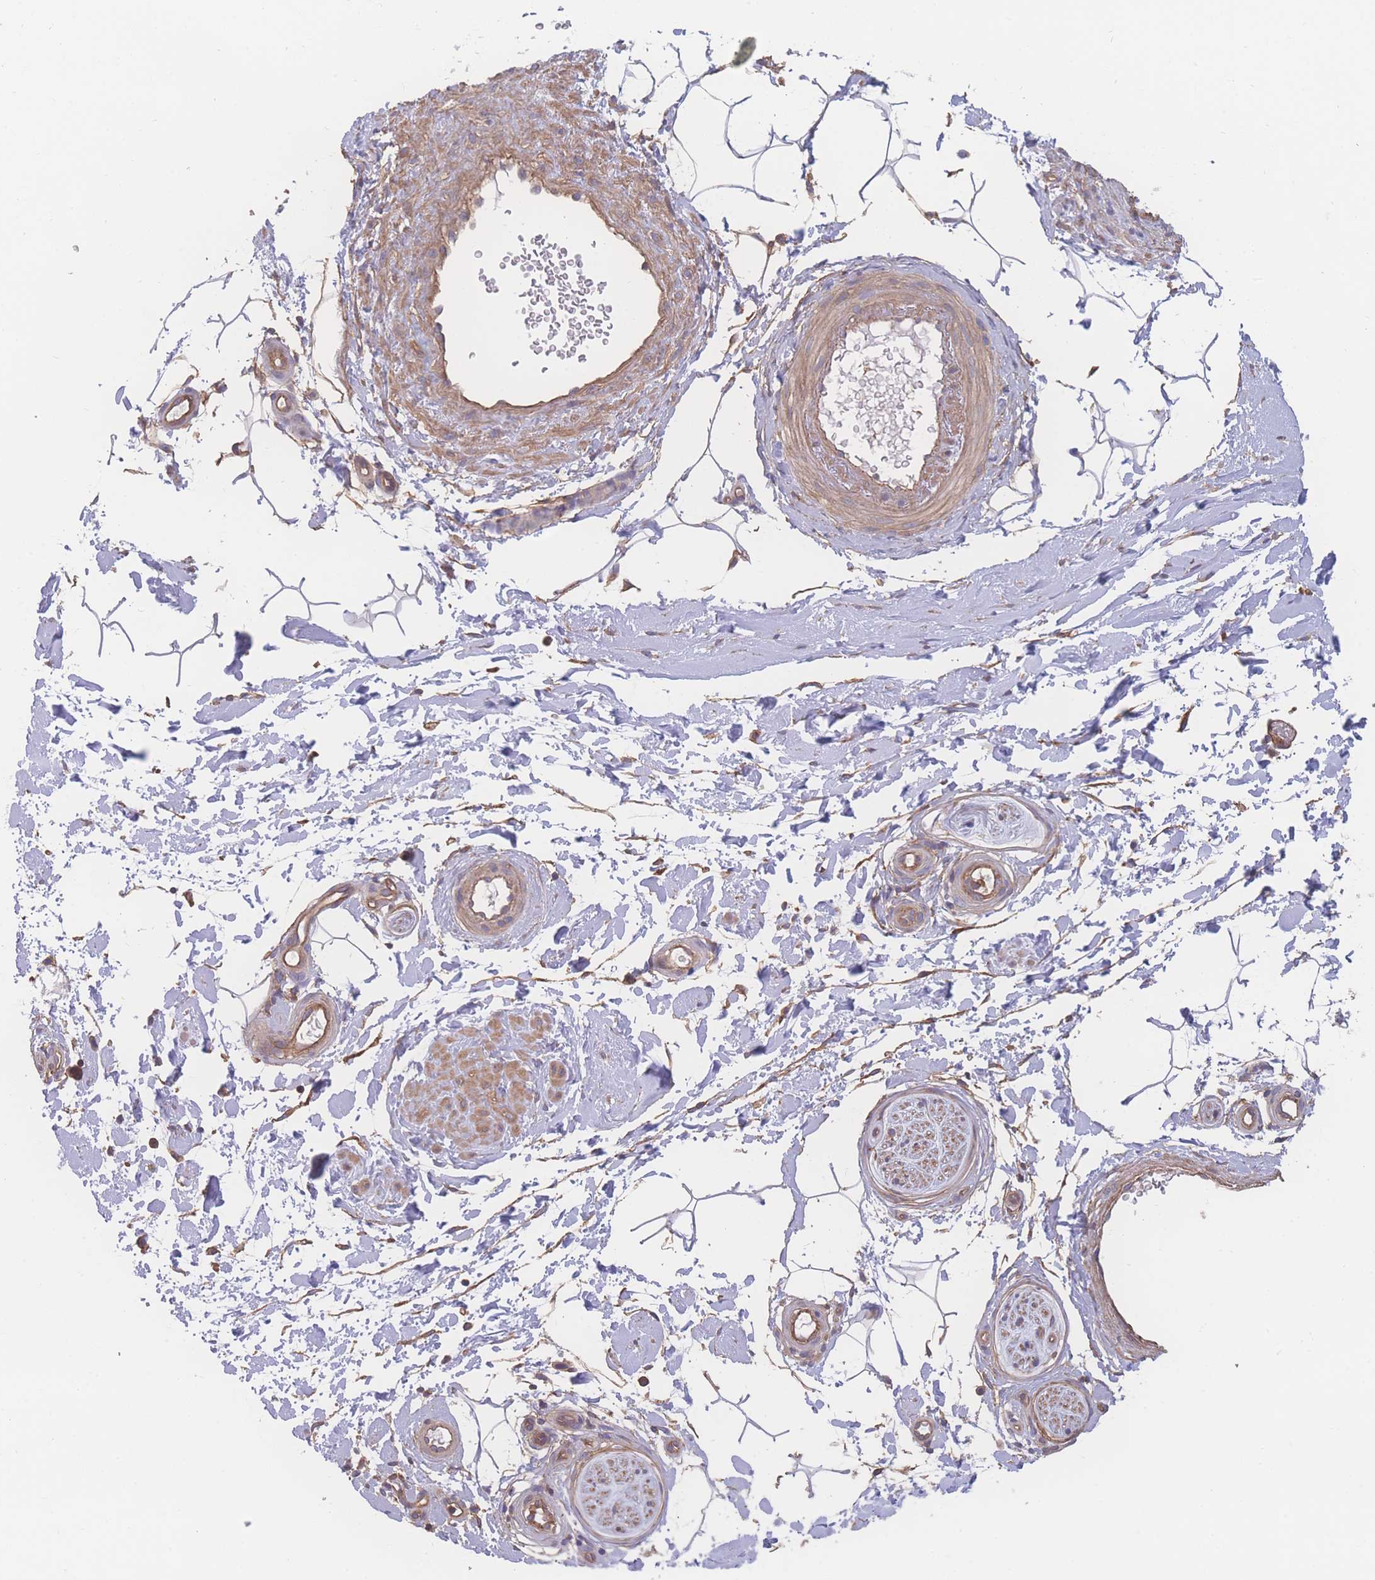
{"staining": {"intensity": "negative", "quantity": "none", "location": "none"}, "tissue": "adipose tissue", "cell_type": "Adipocytes", "image_type": "normal", "snomed": [{"axis": "morphology", "description": "Normal tissue, NOS"}, {"axis": "topography", "description": "Soft tissue"}, {"axis": "topography", "description": "Adipose tissue"}, {"axis": "topography", "description": "Vascular tissue"}, {"axis": "topography", "description": "Peripheral nerve tissue"}], "caption": "This is an immunohistochemistry (IHC) photomicrograph of normal adipose tissue. There is no expression in adipocytes.", "gene": "CFAP97", "patient": {"sex": "male", "age": 74}}